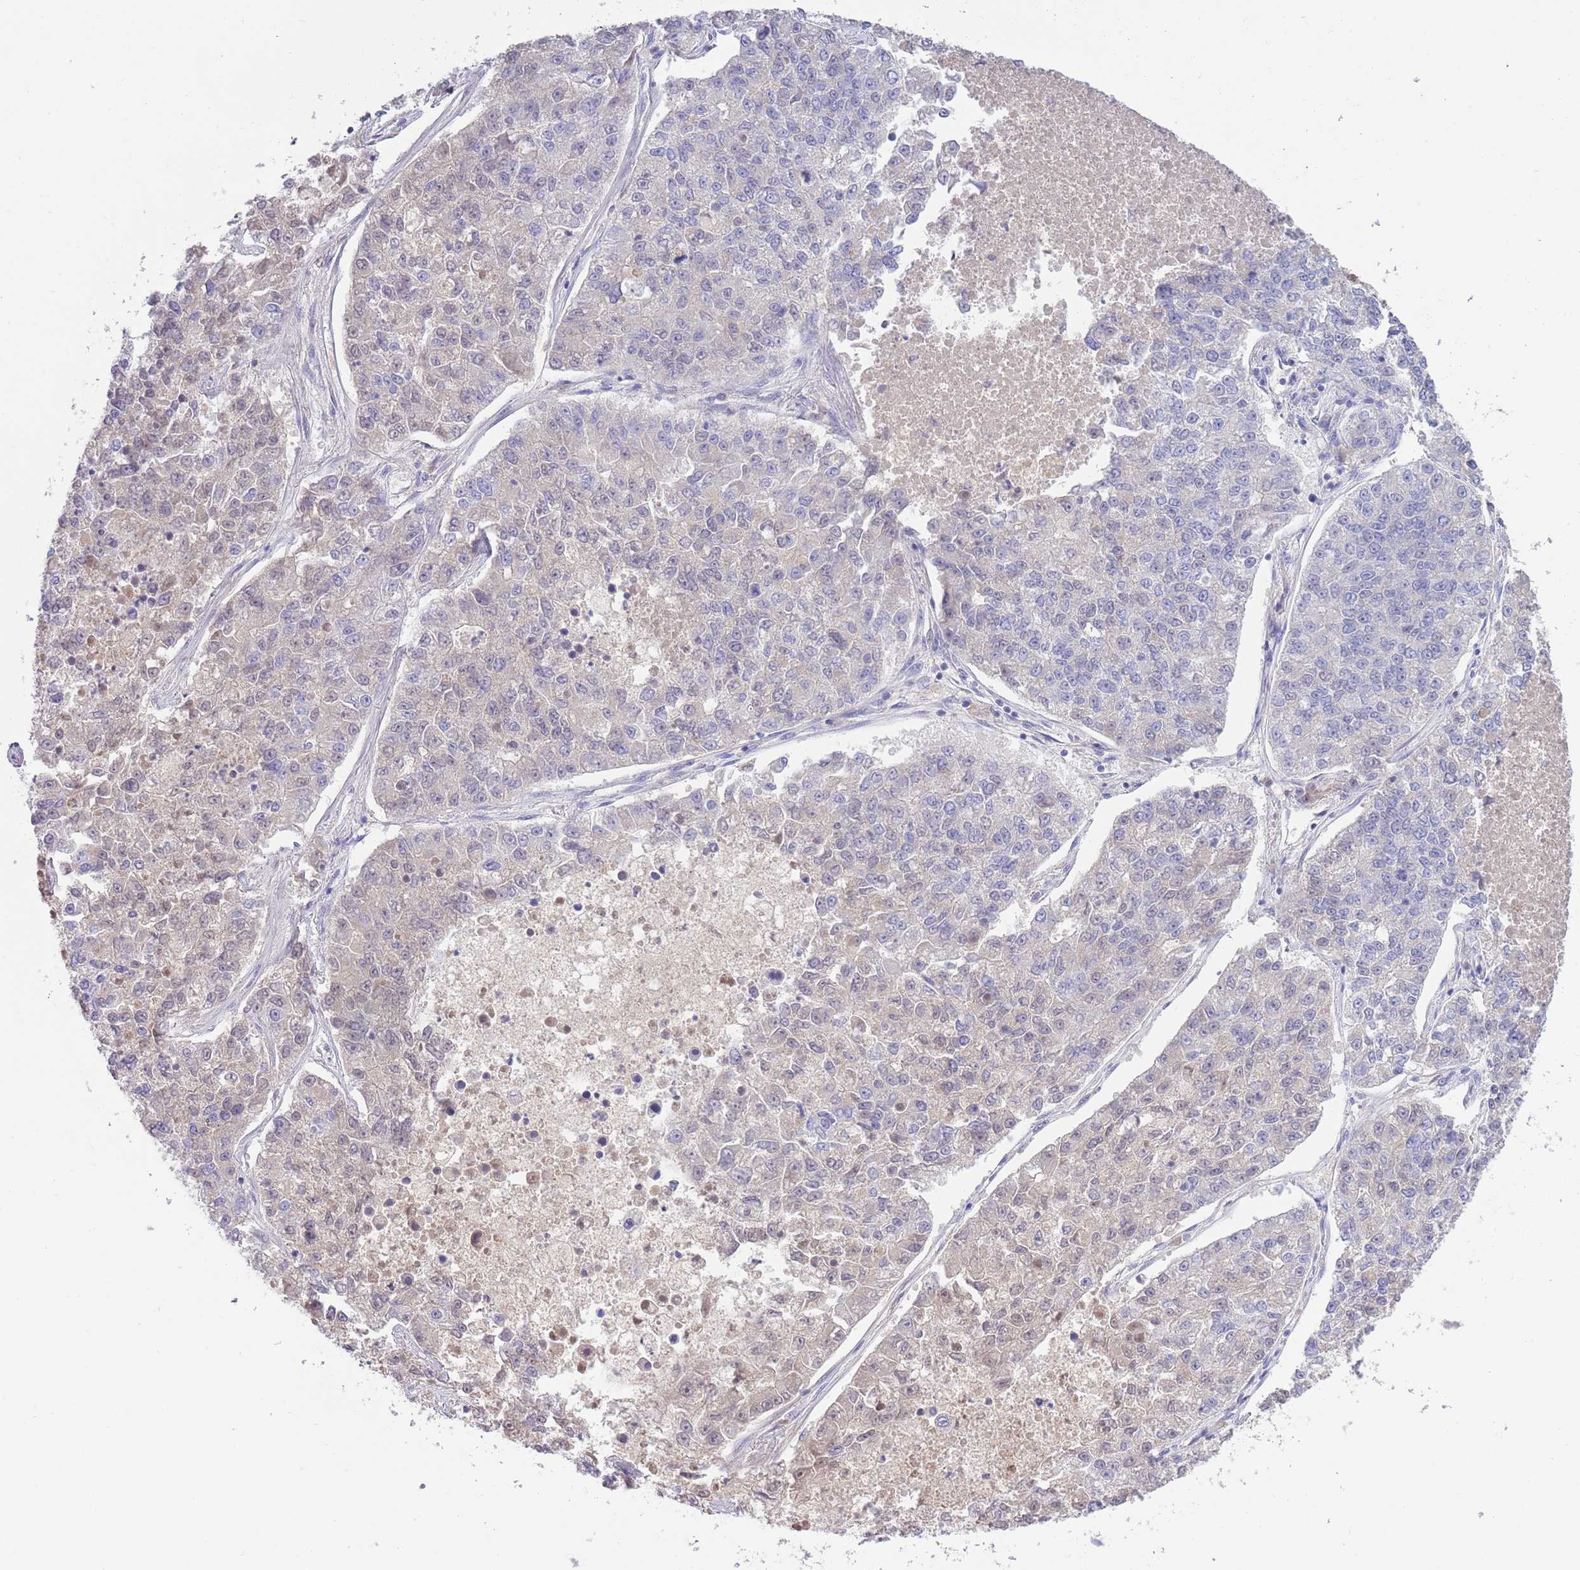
{"staining": {"intensity": "negative", "quantity": "none", "location": "none"}, "tissue": "lung cancer", "cell_type": "Tumor cells", "image_type": "cancer", "snomed": [{"axis": "morphology", "description": "Adenocarcinoma, NOS"}, {"axis": "topography", "description": "Lung"}], "caption": "IHC photomicrograph of adenocarcinoma (lung) stained for a protein (brown), which demonstrates no staining in tumor cells.", "gene": "IGFL4", "patient": {"sex": "male", "age": 49}}